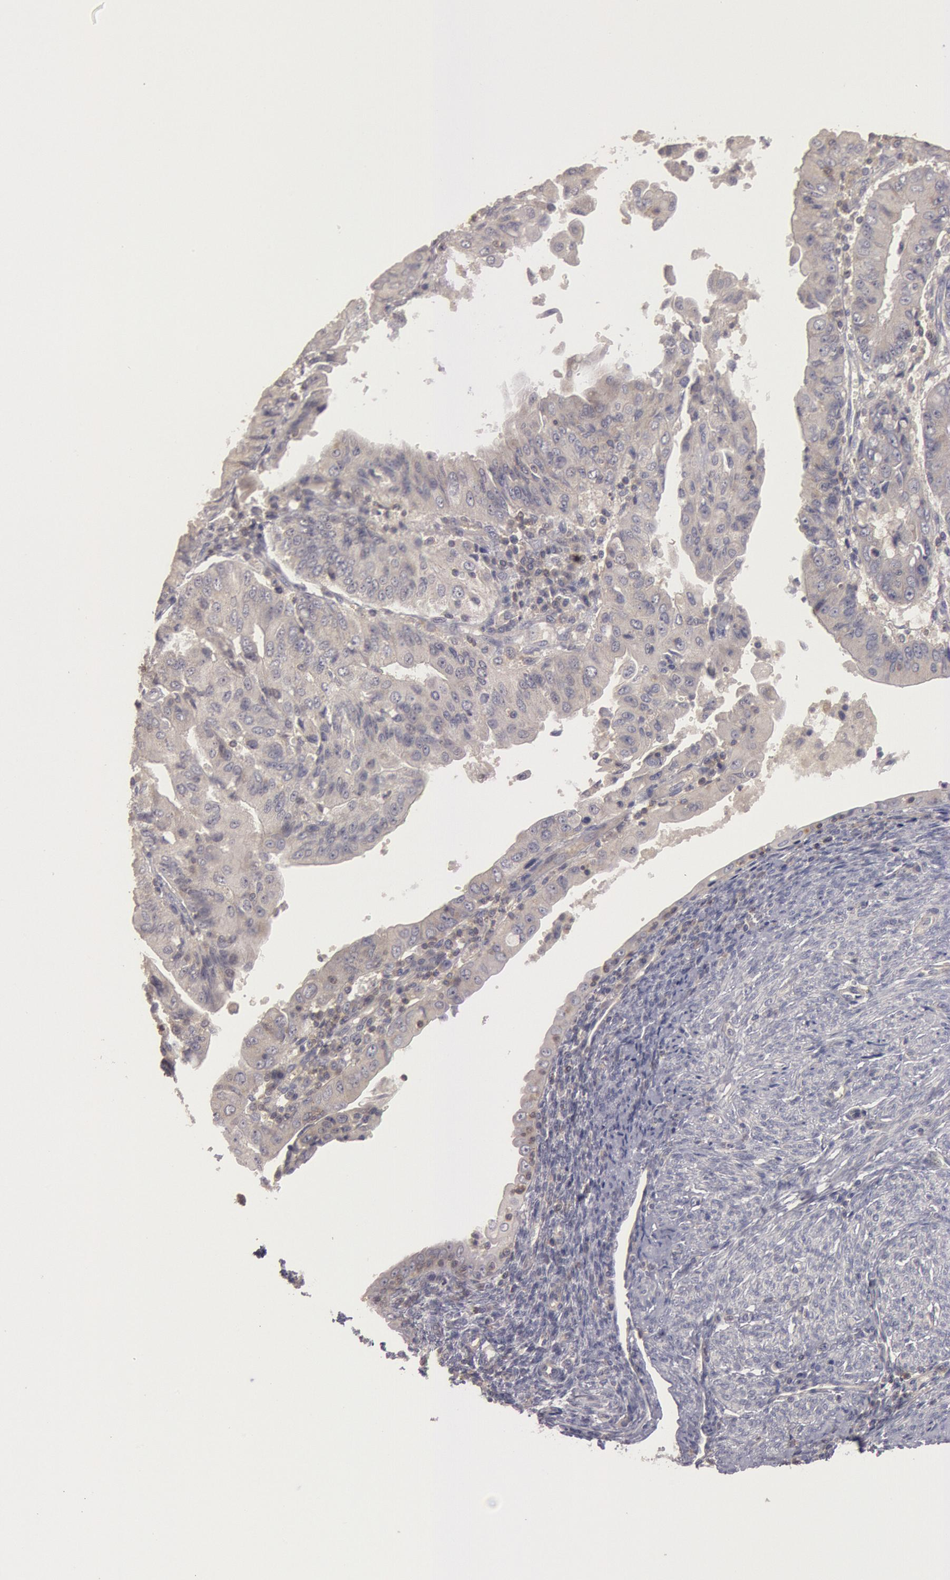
{"staining": {"intensity": "weak", "quantity": ">75%", "location": "cytoplasmic/membranous"}, "tissue": "endometrial cancer", "cell_type": "Tumor cells", "image_type": "cancer", "snomed": [{"axis": "morphology", "description": "Adenocarcinoma, NOS"}, {"axis": "topography", "description": "Endometrium"}], "caption": "The immunohistochemical stain labels weak cytoplasmic/membranous staining in tumor cells of adenocarcinoma (endometrial) tissue. The staining was performed using DAB (3,3'-diaminobenzidine) to visualize the protein expression in brown, while the nuclei were stained in blue with hematoxylin (Magnification: 20x).", "gene": "PIK3R1", "patient": {"sex": "female", "age": 75}}